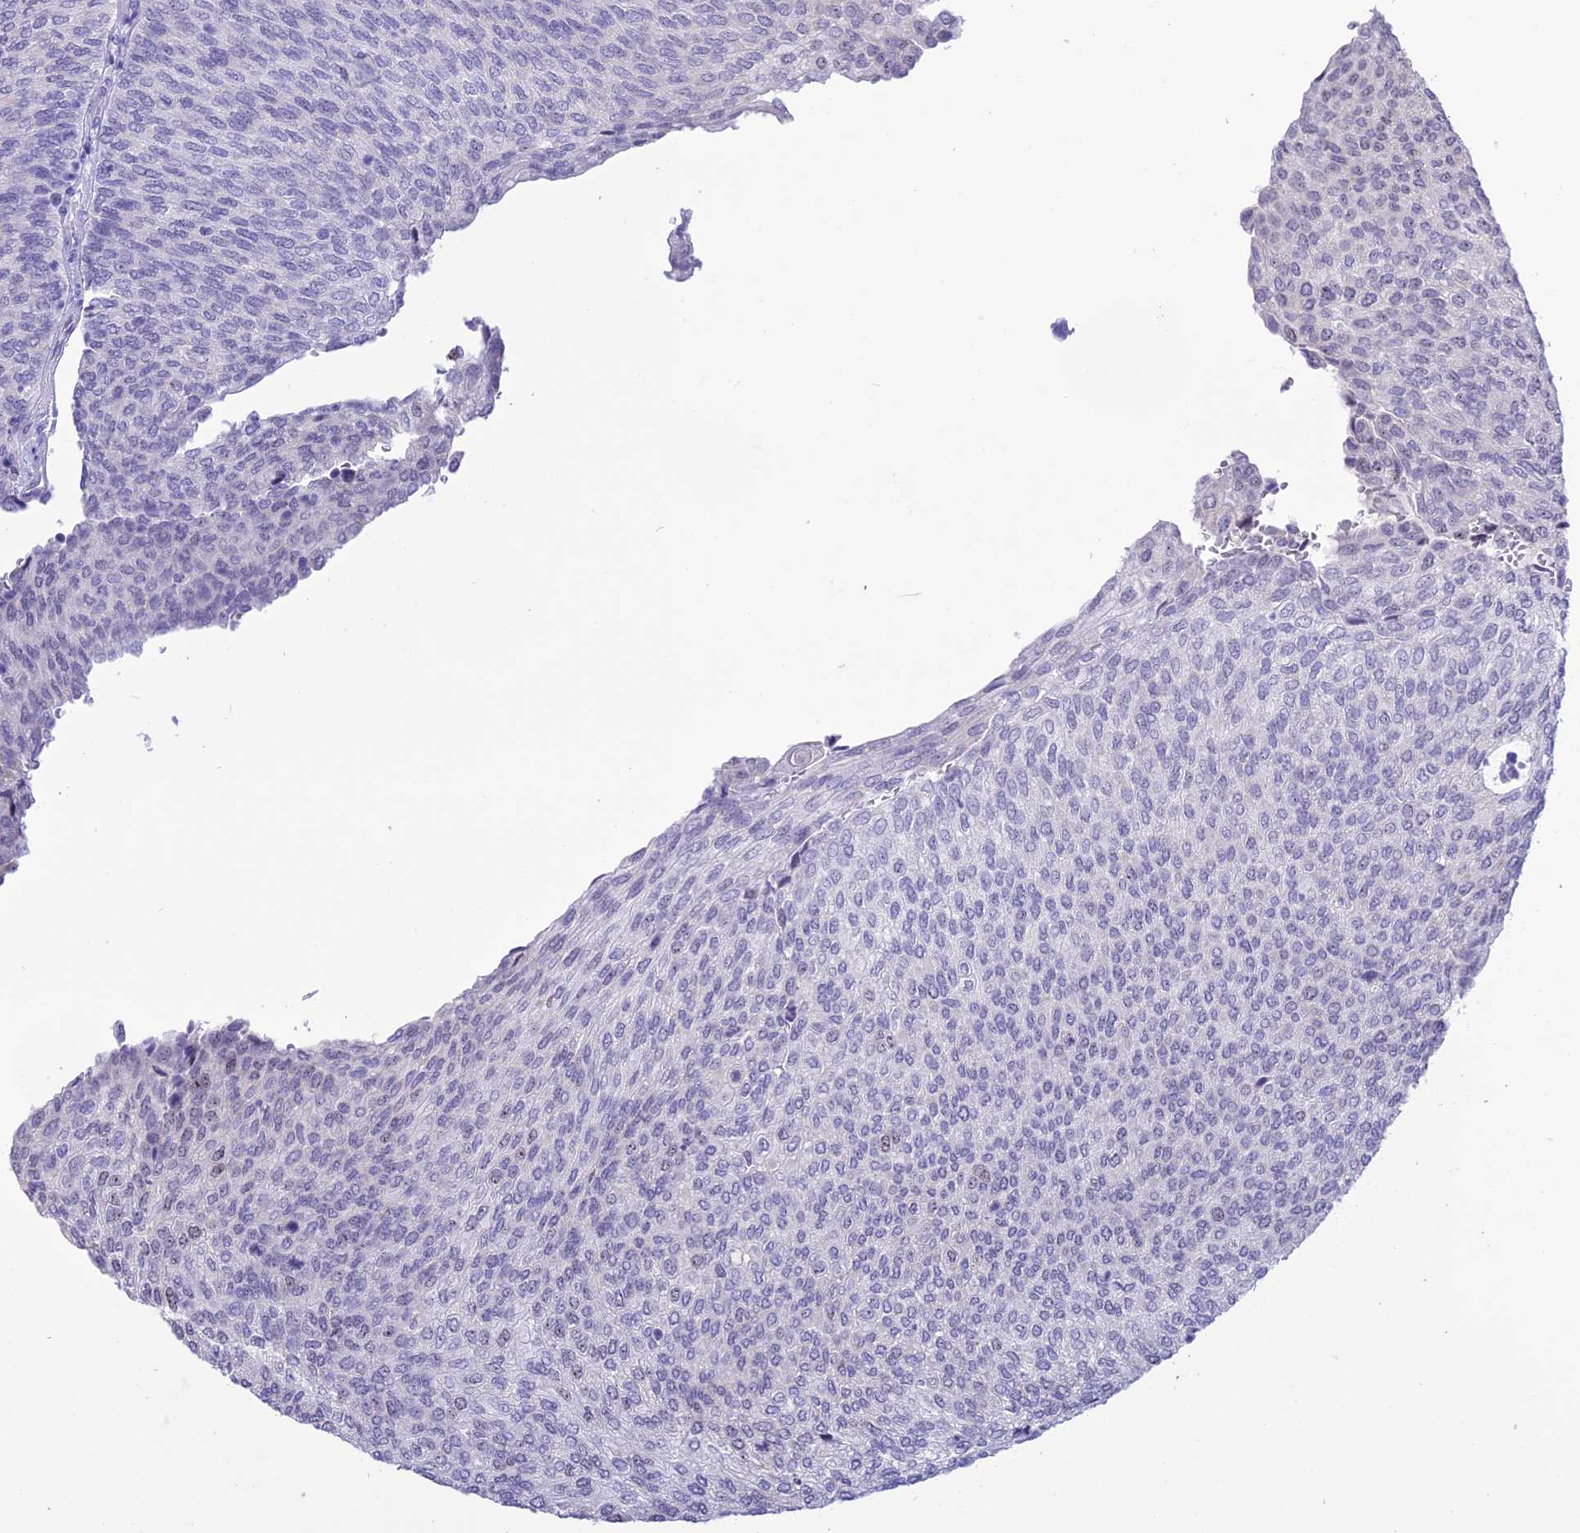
{"staining": {"intensity": "negative", "quantity": "none", "location": "none"}, "tissue": "urothelial cancer", "cell_type": "Tumor cells", "image_type": "cancer", "snomed": [{"axis": "morphology", "description": "Urothelial carcinoma, Low grade"}, {"axis": "topography", "description": "Urinary bladder"}], "caption": "This image is of low-grade urothelial carcinoma stained with immunohistochemistry to label a protein in brown with the nuclei are counter-stained blue. There is no positivity in tumor cells.", "gene": "CMSS1", "patient": {"sex": "female", "age": 79}}